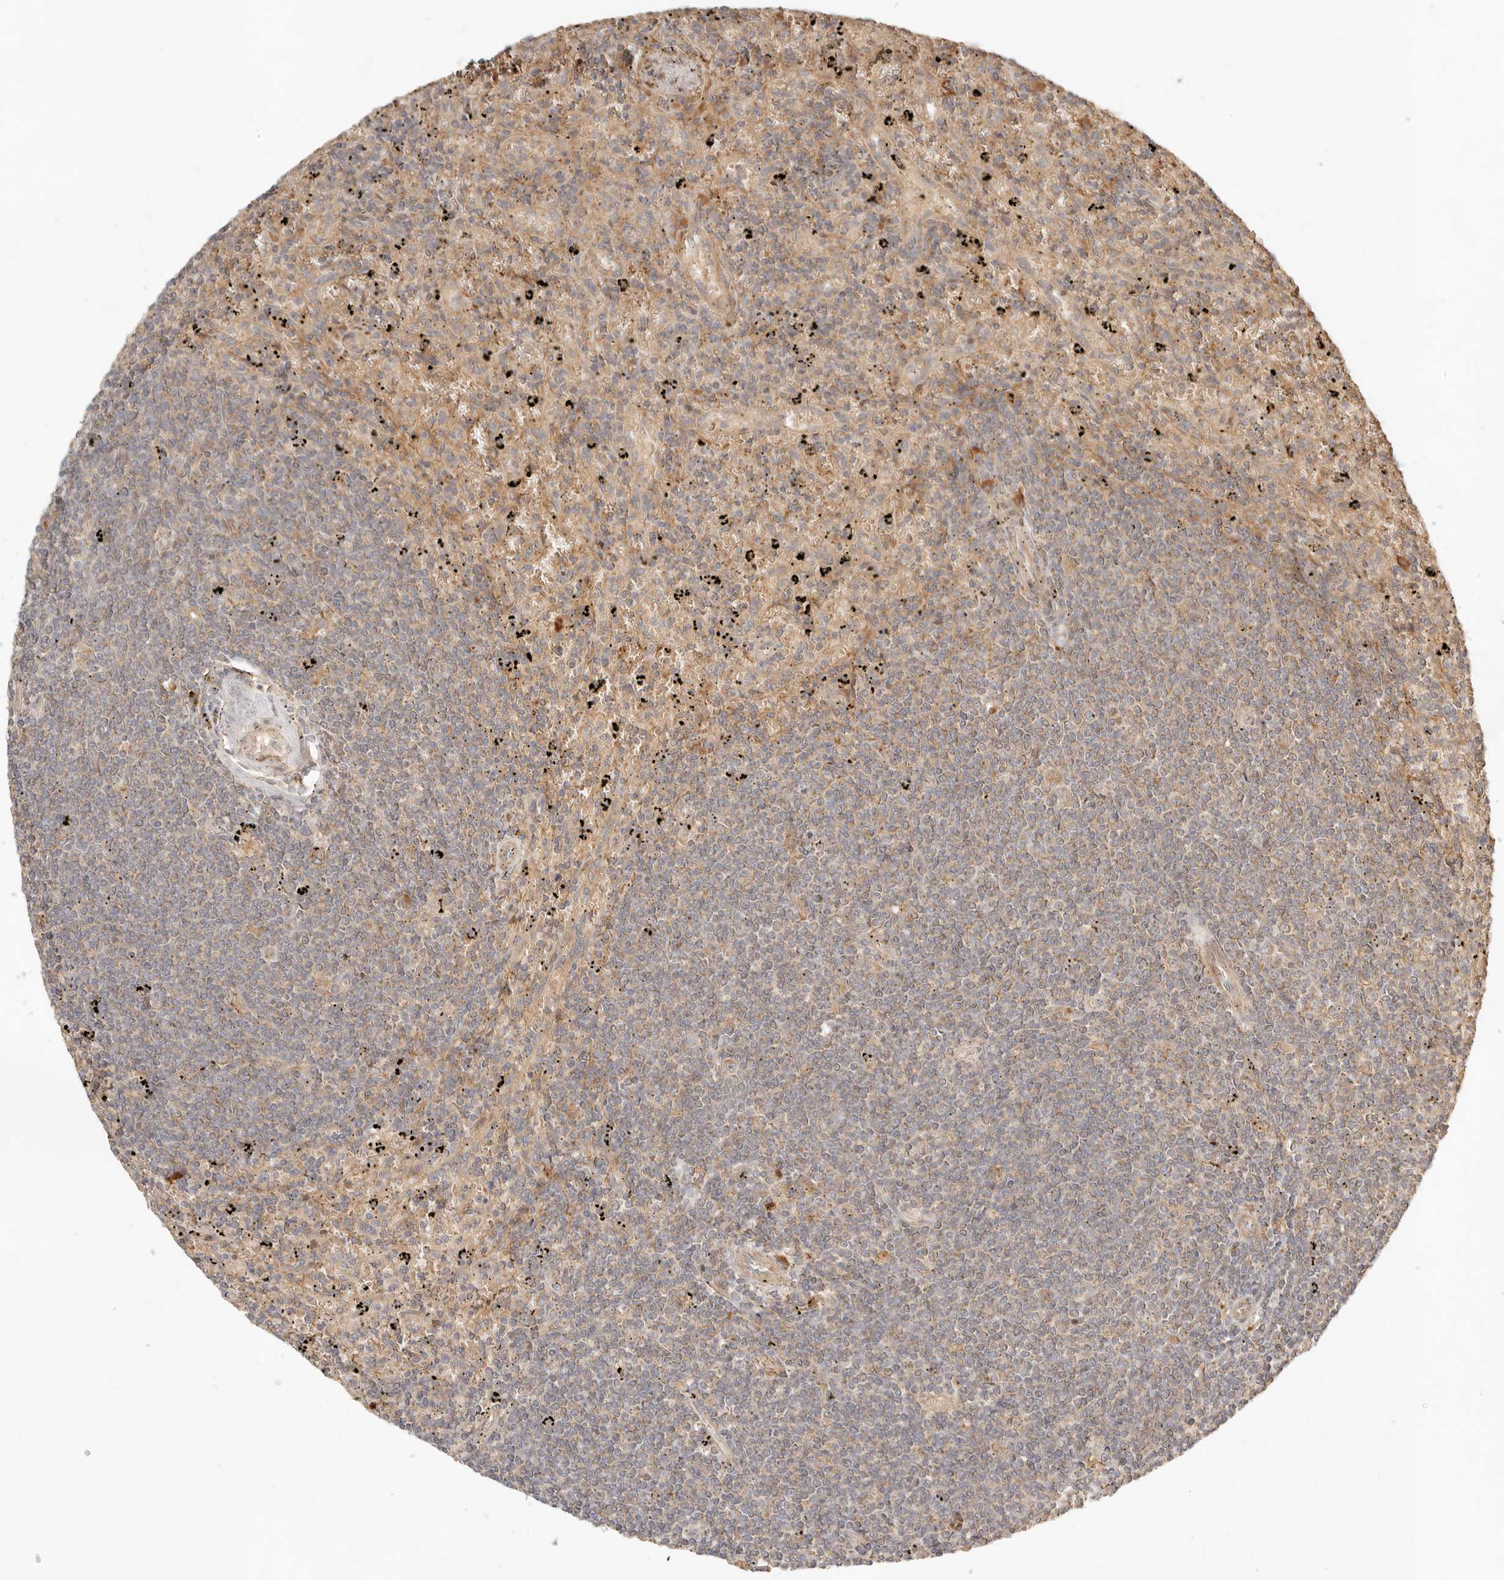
{"staining": {"intensity": "weak", "quantity": "25%-75%", "location": "cytoplasmic/membranous"}, "tissue": "lymphoma", "cell_type": "Tumor cells", "image_type": "cancer", "snomed": [{"axis": "morphology", "description": "Malignant lymphoma, non-Hodgkin's type, Low grade"}, {"axis": "topography", "description": "Spleen"}], "caption": "Immunohistochemistry histopathology image of neoplastic tissue: lymphoma stained using immunohistochemistry (IHC) reveals low levels of weak protein expression localized specifically in the cytoplasmic/membranous of tumor cells, appearing as a cytoplasmic/membranous brown color.", "gene": "CLEC4C", "patient": {"sex": "male", "age": 76}}